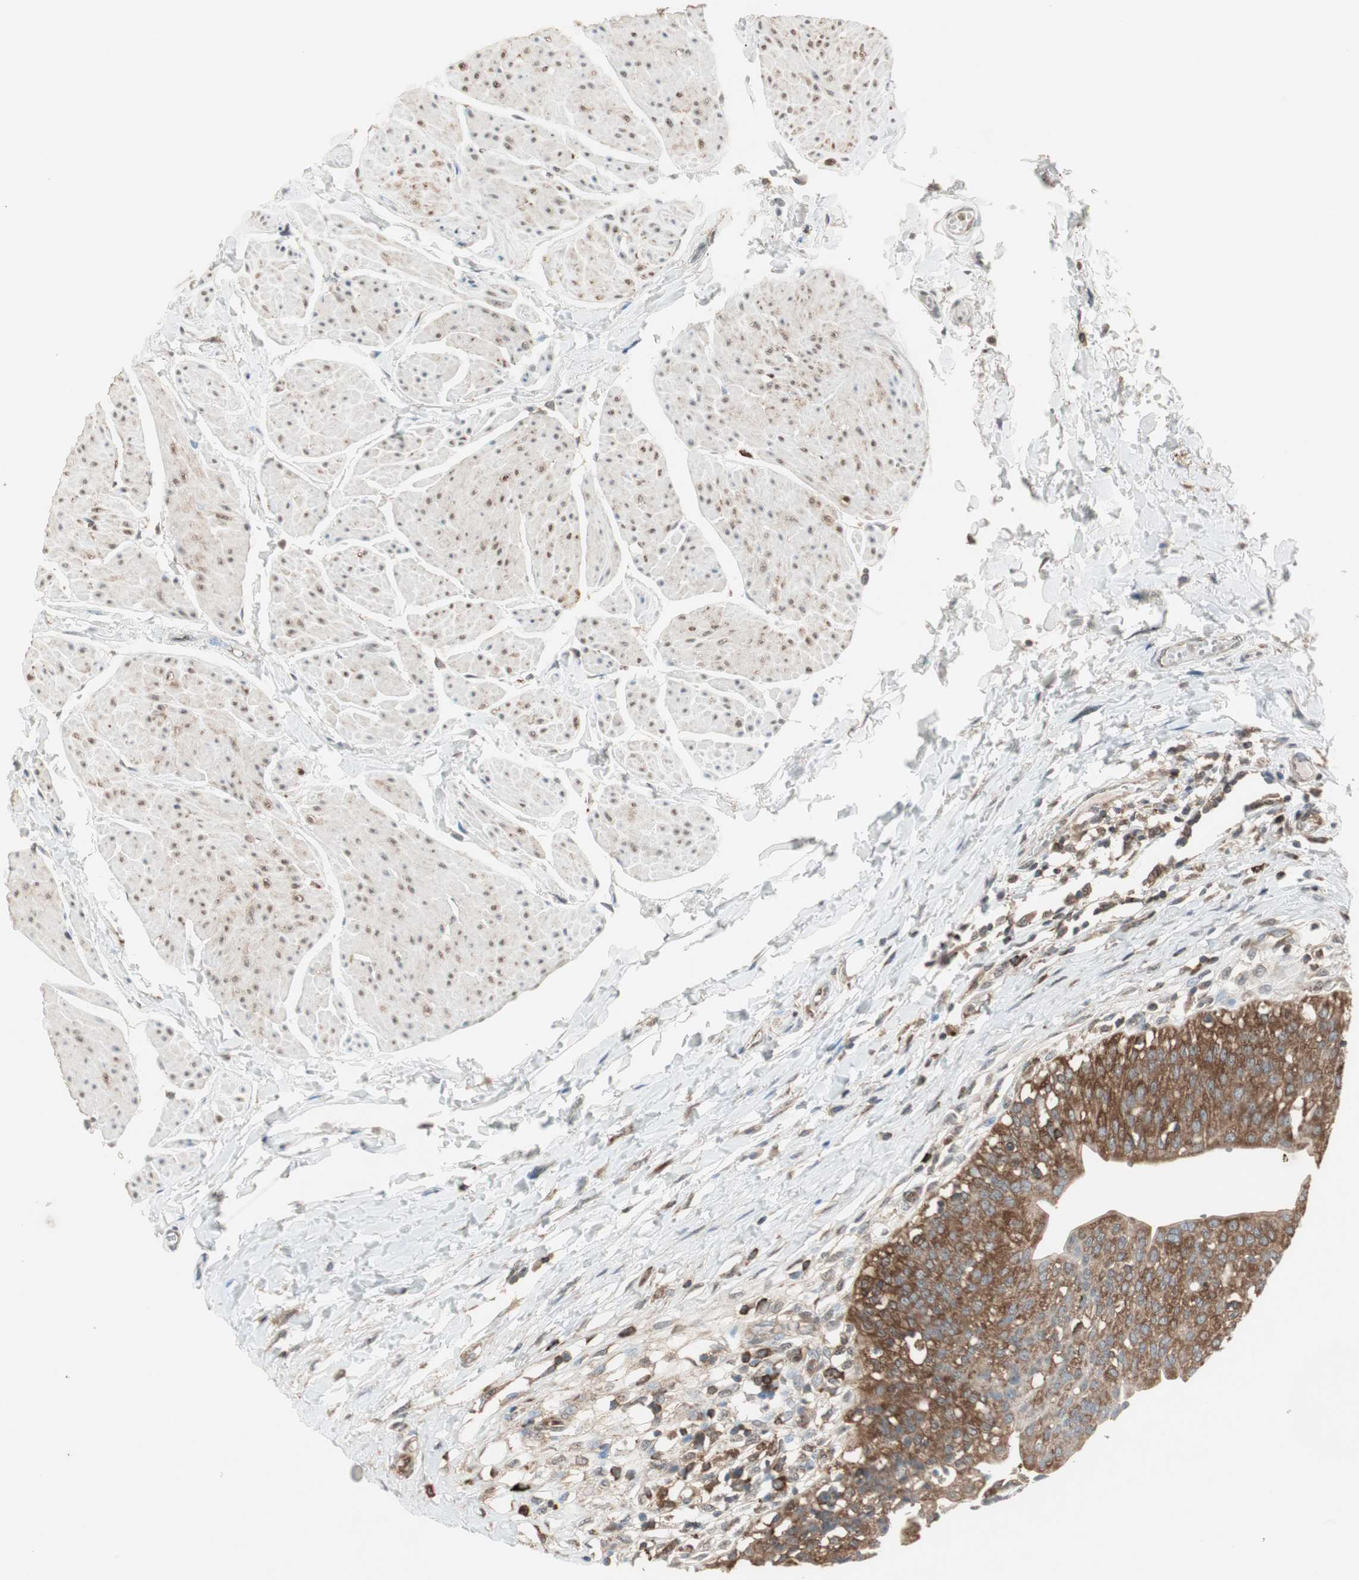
{"staining": {"intensity": "strong", "quantity": ">75%", "location": "cytoplasmic/membranous"}, "tissue": "urinary bladder", "cell_type": "Urothelial cells", "image_type": "normal", "snomed": [{"axis": "morphology", "description": "Normal tissue, NOS"}, {"axis": "topography", "description": "Urinary bladder"}], "caption": "High-magnification brightfield microscopy of normal urinary bladder stained with DAB (3,3'-diaminobenzidine) (brown) and counterstained with hematoxylin (blue). urothelial cells exhibit strong cytoplasmic/membranous positivity is identified in approximately>75% of cells.", "gene": "MMP3", "patient": {"sex": "female", "age": 80}}